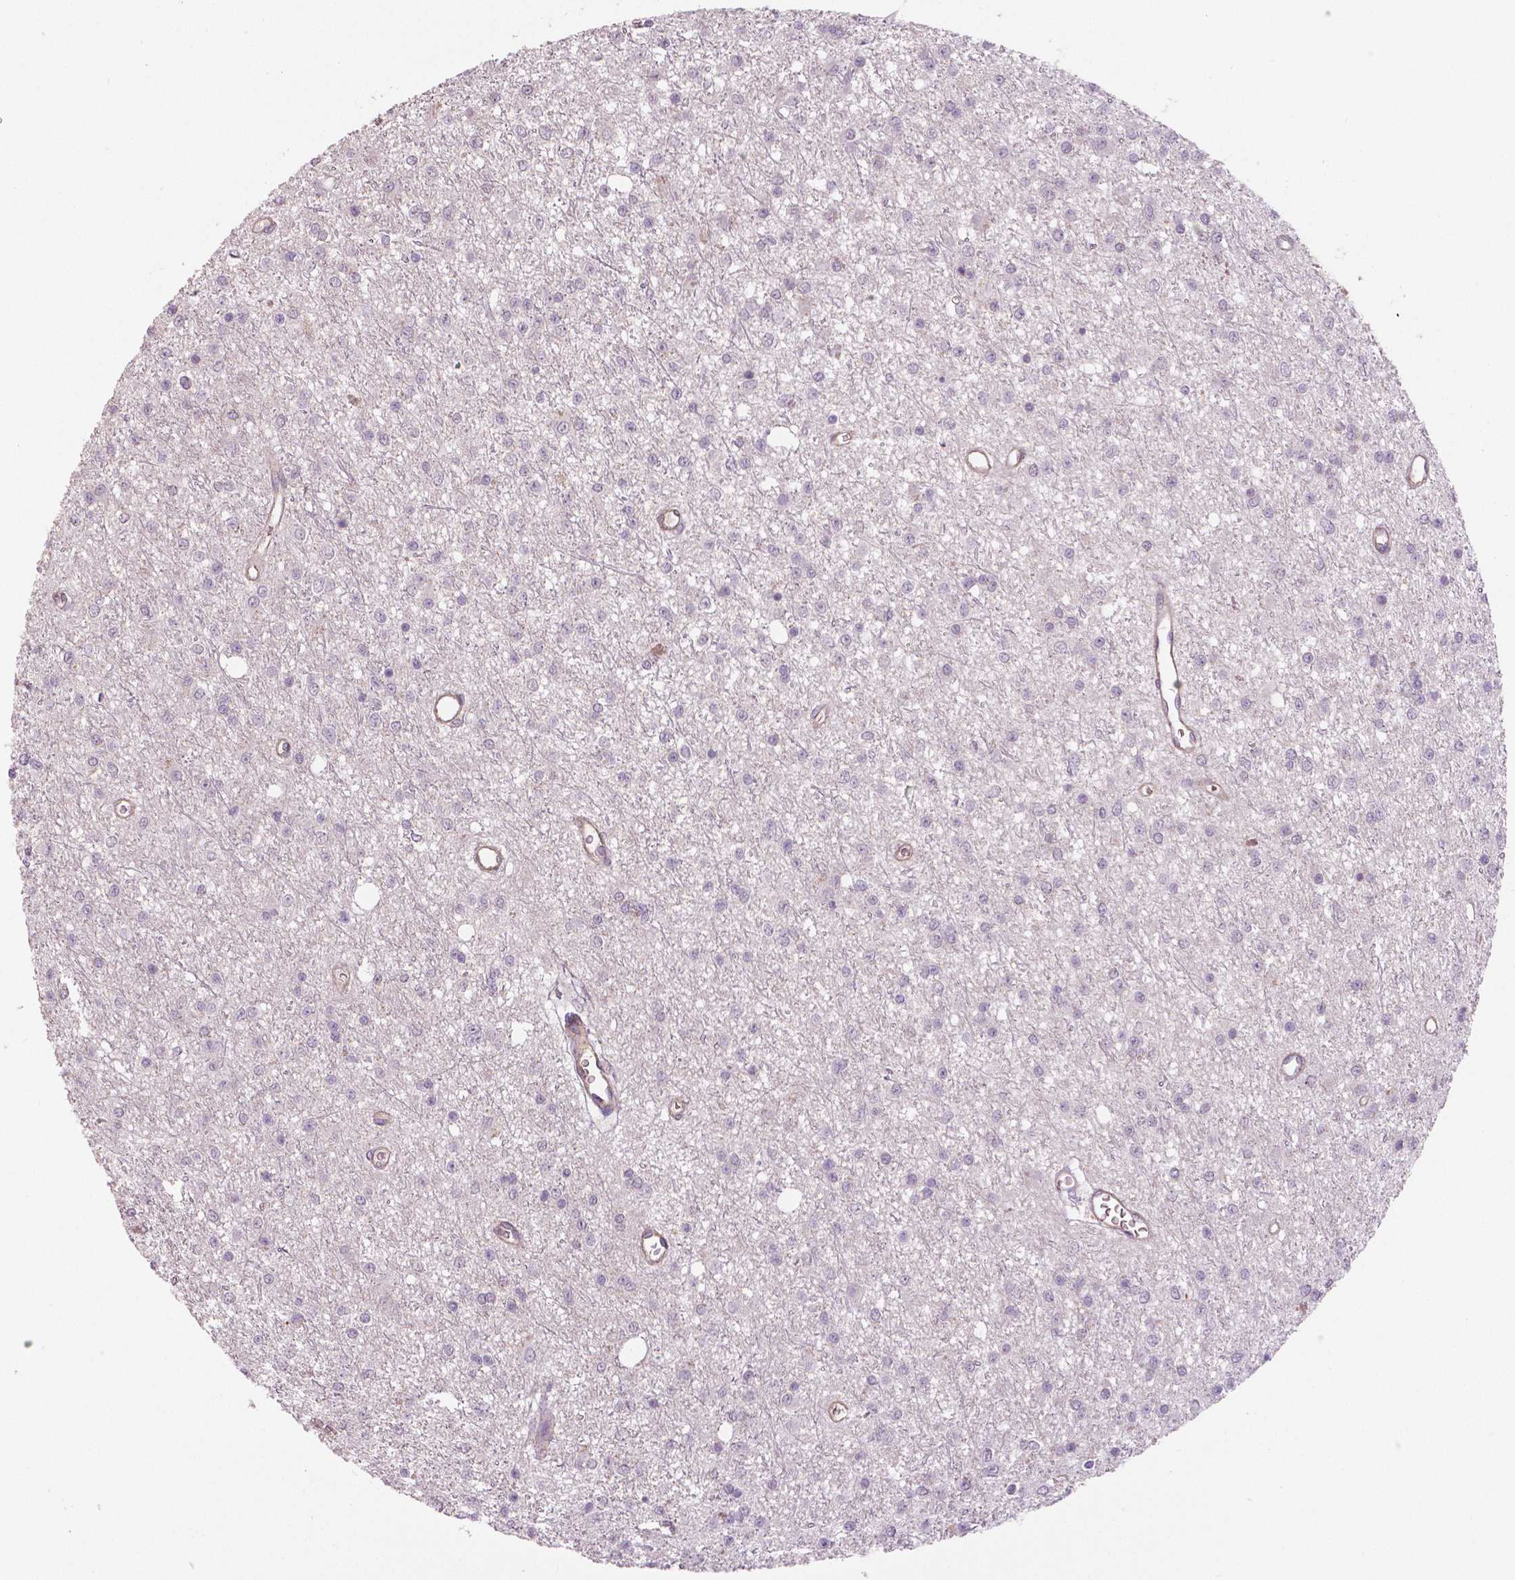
{"staining": {"intensity": "negative", "quantity": "none", "location": "none"}, "tissue": "glioma", "cell_type": "Tumor cells", "image_type": "cancer", "snomed": [{"axis": "morphology", "description": "Glioma, malignant, Low grade"}, {"axis": "topography", "description": "Brain"}], "caption": "High magnification brightfield microscopy of glioma stained with DAB (3,3'-diaminobenzidine) (brown) and counterstained with hematoxylin (blue): tumor cells show no significant expression.", "gene": "FLT1", "patient": {"sex": "female", "age": 45}}